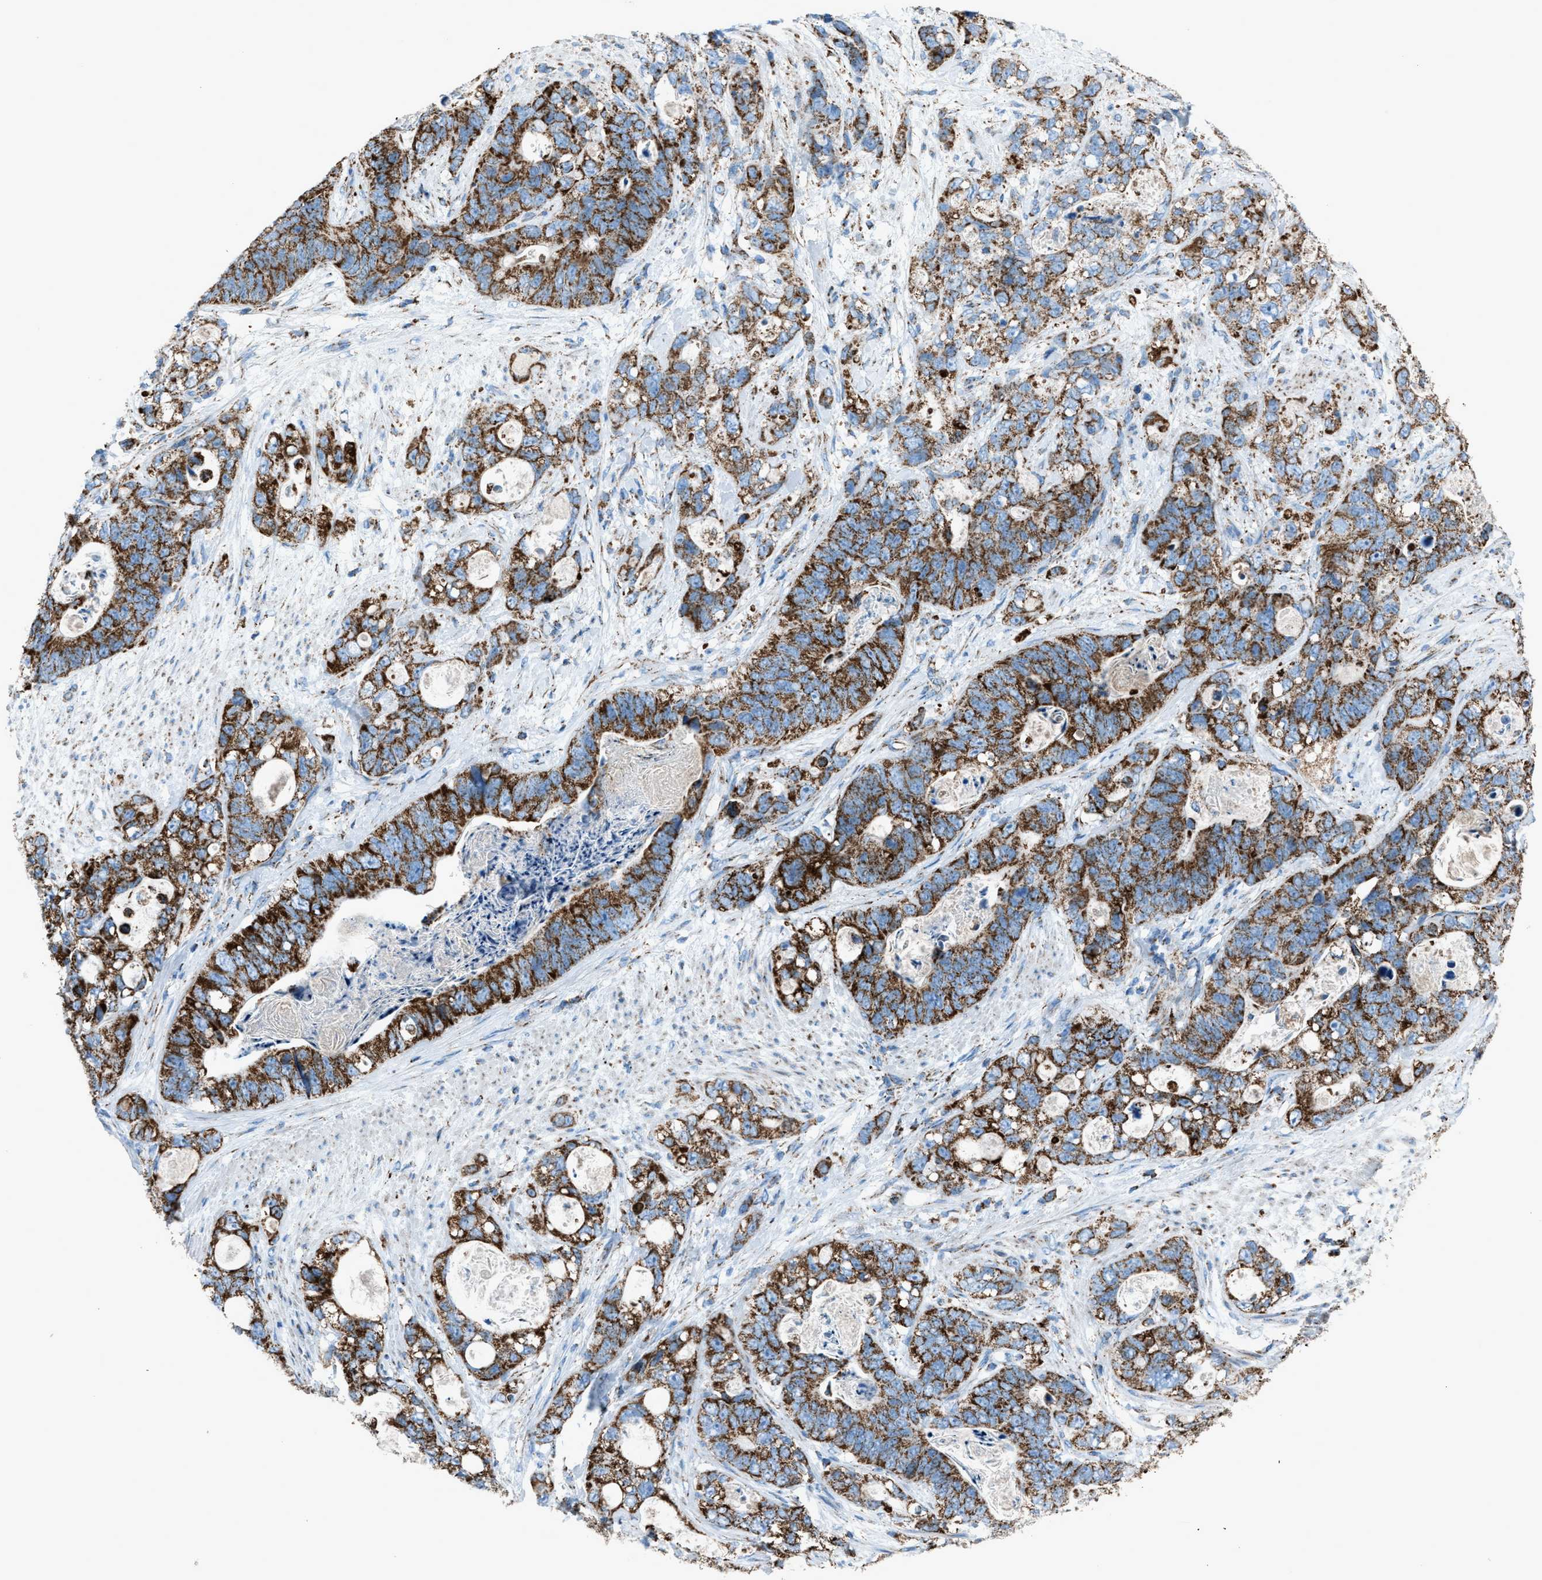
{"staining": {"intensity": "strong", "quantity": ">75%", "location": "cytoplasmic/membranous"}, "tissue": "stomach cancer", "cell_type": "Tumor cells", "image_type": "cancer", "snomed": [{"axis": "morphology", "description": "Normal tissue, NOS"}, {"axis": "morphology", "description": "Adenocarcinoma, NOS"}, {"axis": "topography", "description": "Stomach"}], "caption": "Tumor cells reveal strong cytoplasmic/membranous expression in approximately >75% of cells in stomach cancer (adenocarcinoma).", "gene": "MDH2", "patient": {"sex": "female", "age": 89}}